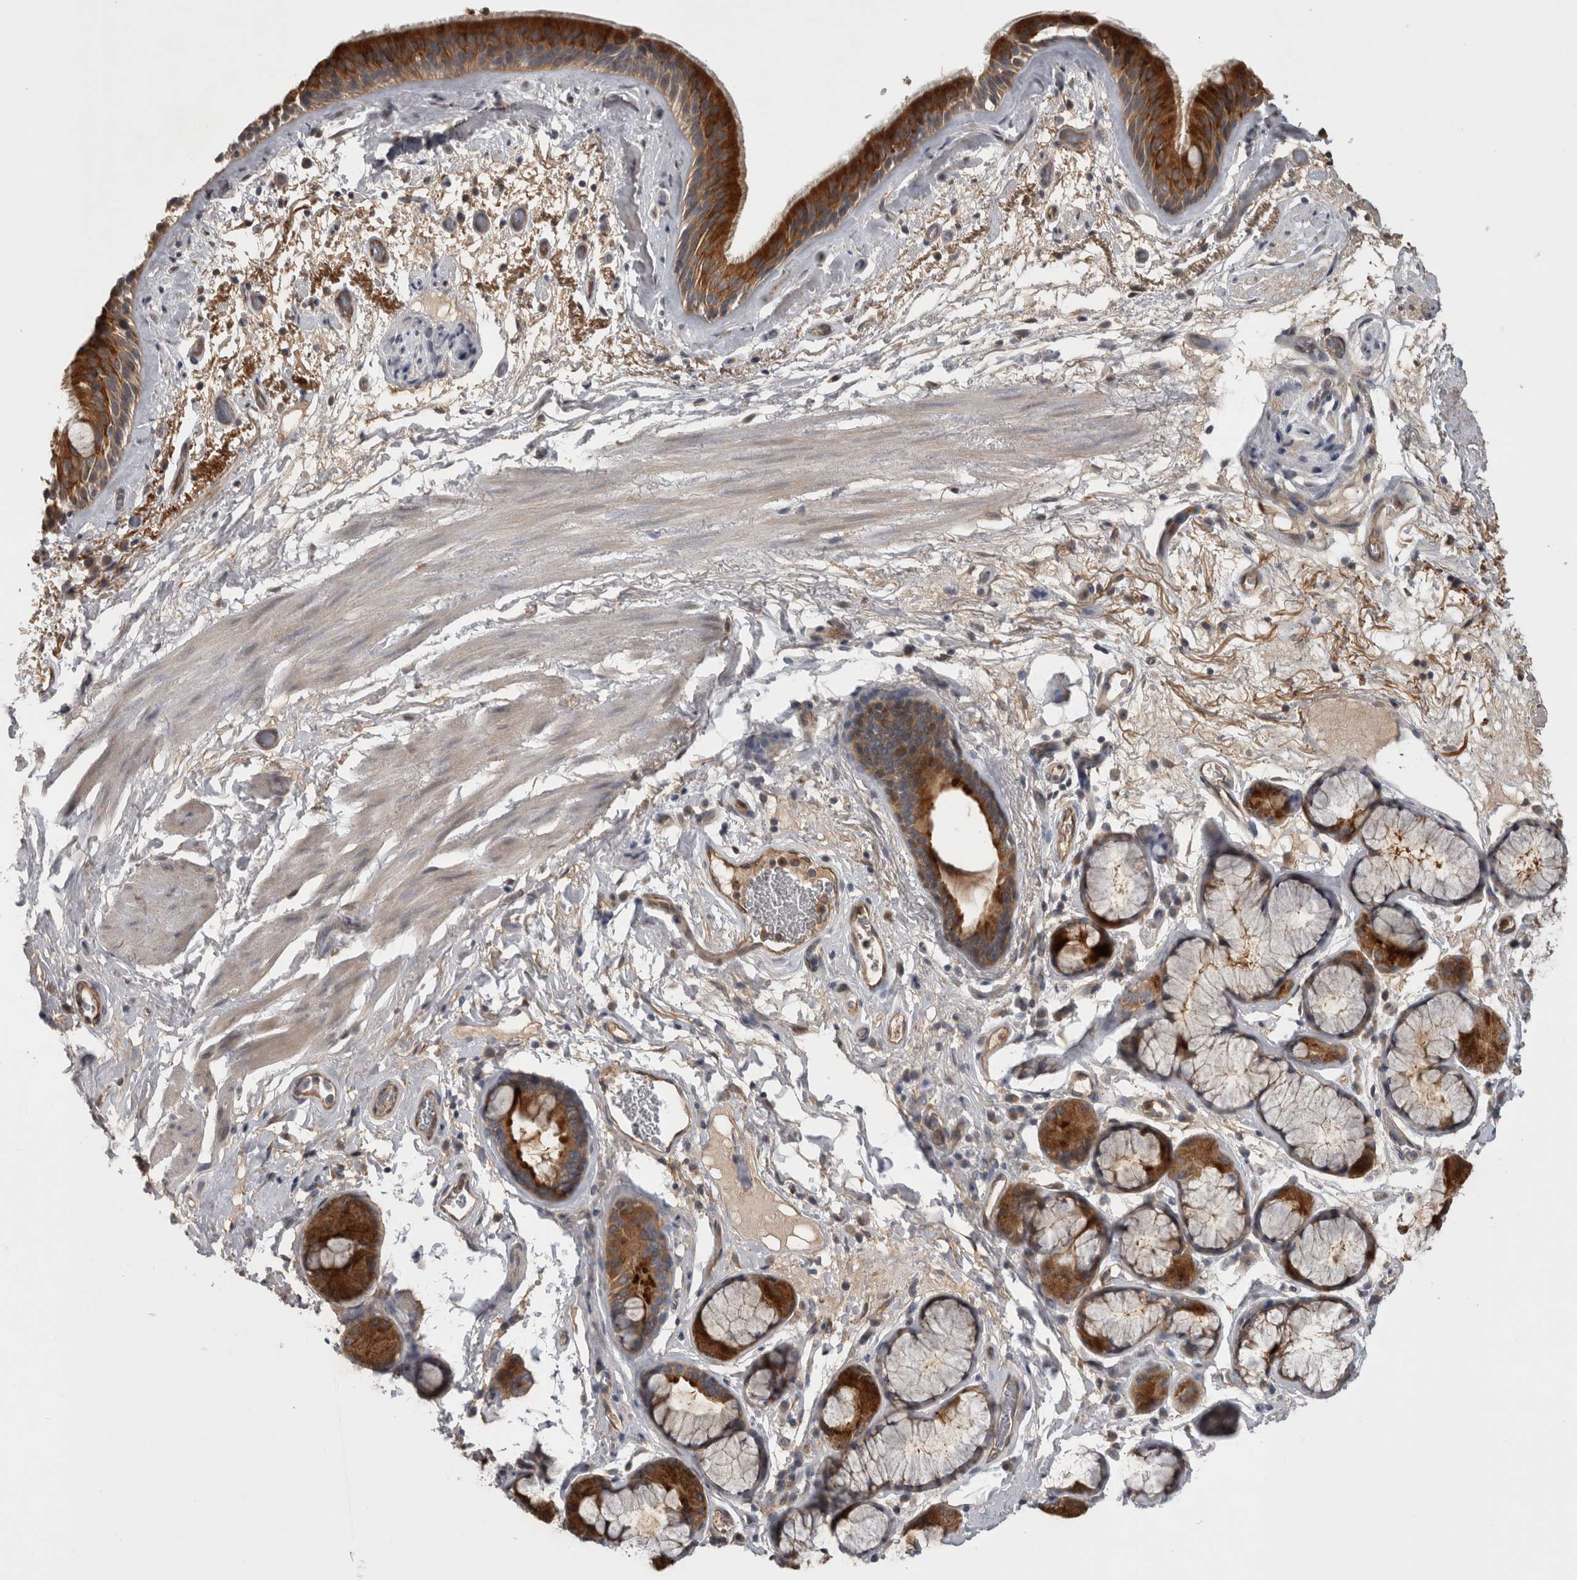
{"staining": {"intensity": "strong", "quantity": ">75%", "location": "cytoplasmic/membranous"}, "tissue": "bronchus", "cell_type": "Respiratory epithelial cells", "image_type": "normal", "snomed": [{"axis": "morphology", "description": "Normal tissue, NOS"}, {"axis": "topography", "description": "Cartilage tissue"}], "caption": "Respiratory epithelial cells display strong cytoplasmic/membranous positivity in approximately >75% of cells in unremarkable bronchus. (Stains: DAB in brown, nuclei in blue, Microscopy: brightfield microscopy at high magnification).", "gene": "TRMT61B", "patient": {"sex": "female", "age": 63}}